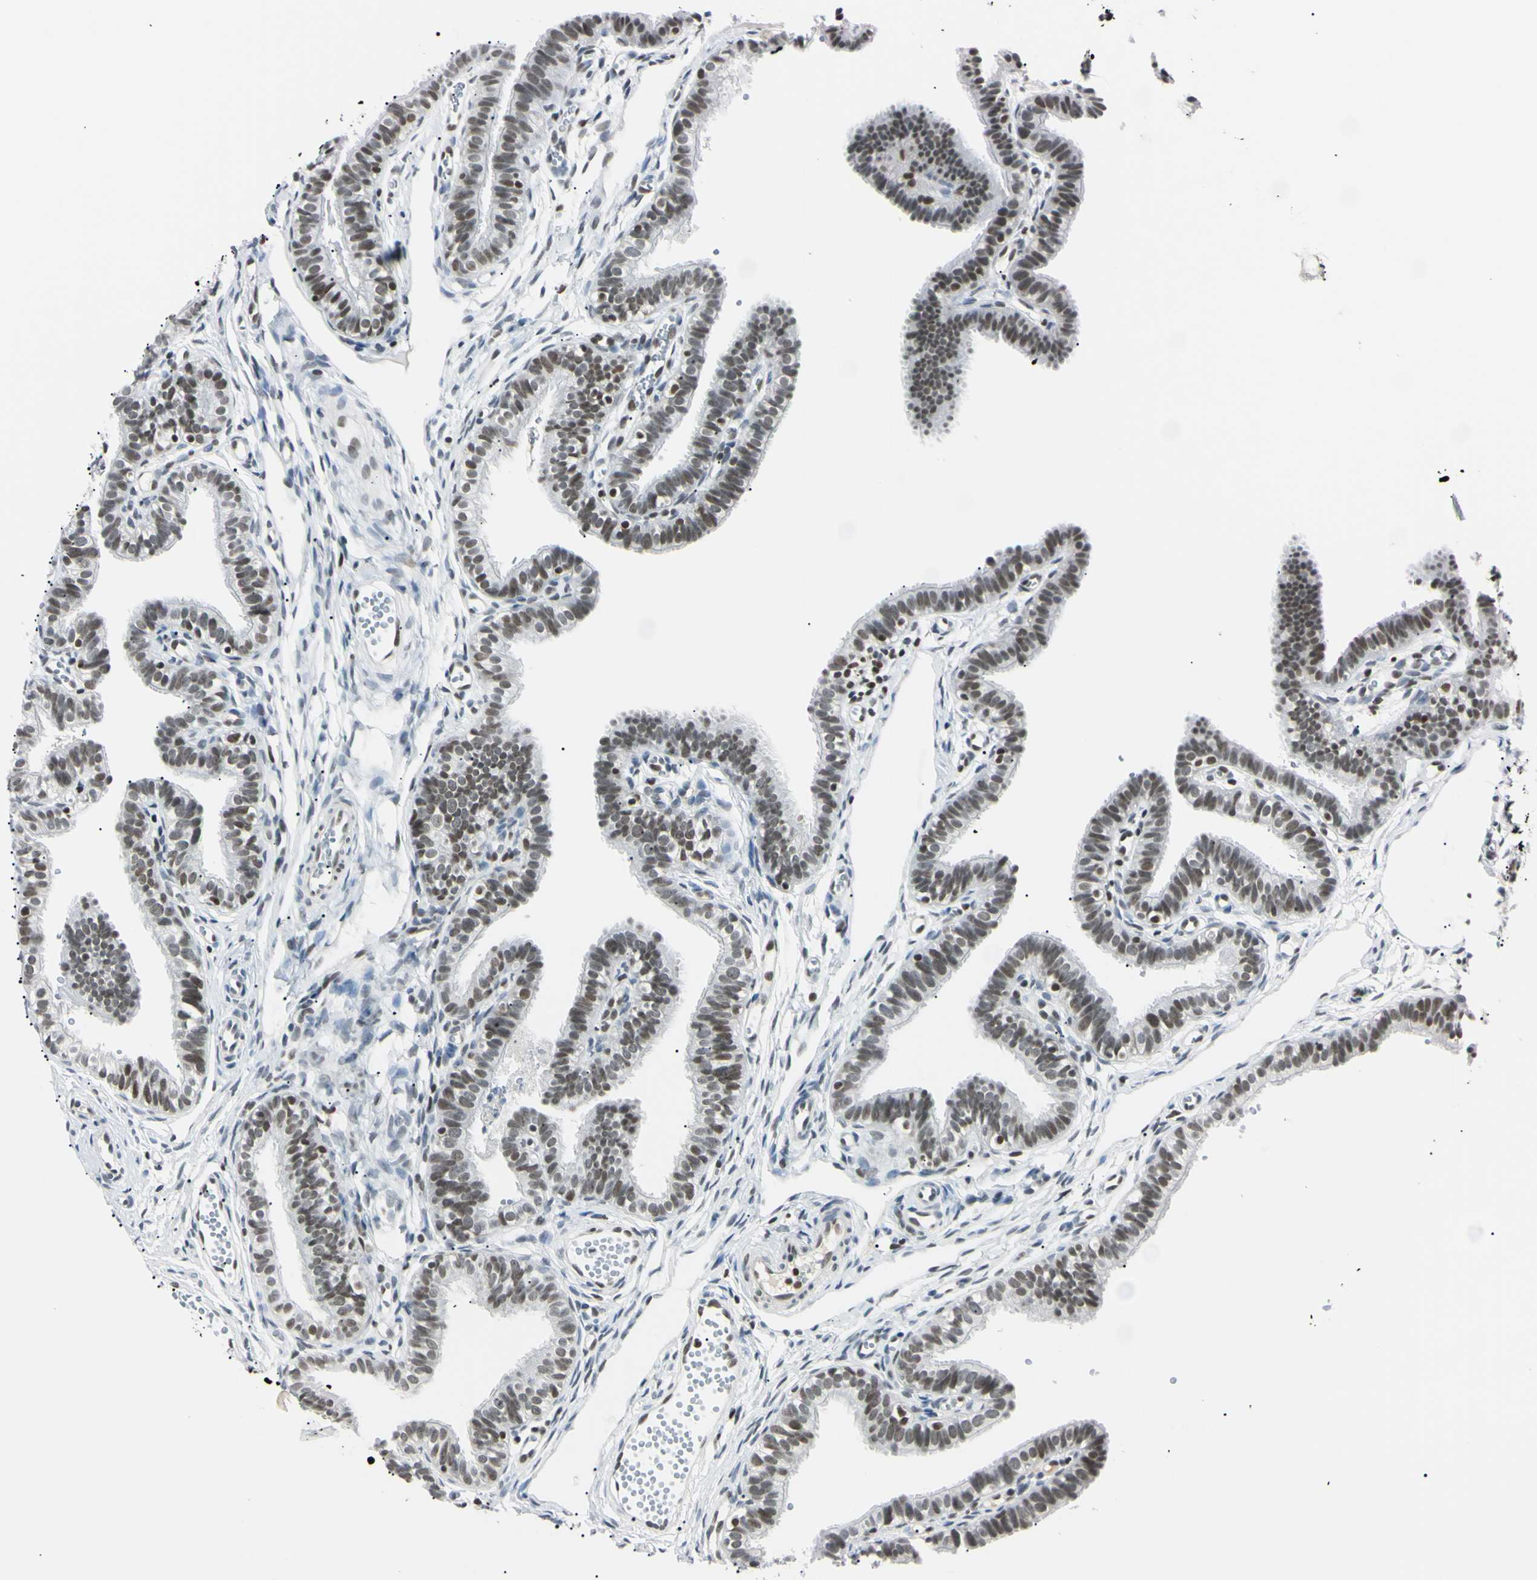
{"staining": {"intensity": "moderate", "quantity": ">75%", "location": "nuclear"}, "tissue": "fallopian tube", "cell_type": "Glandular cells", "image_type": "normal", "snomed": [{"axis": "morphology", "description": "Normal tissue, NOS"}, {"axis": "topography", "description": "Fallopian tube"}, {"axis": "topography", "description": "Placenta"}], "caption": "About >75% of glandular cells in normal fallopian tube exhibit moderate nuclear protein expression as visualized by brown immunohistochemical staining.", "gene": "C1orf174", "patient": {"sex": "female", "age": 34}}